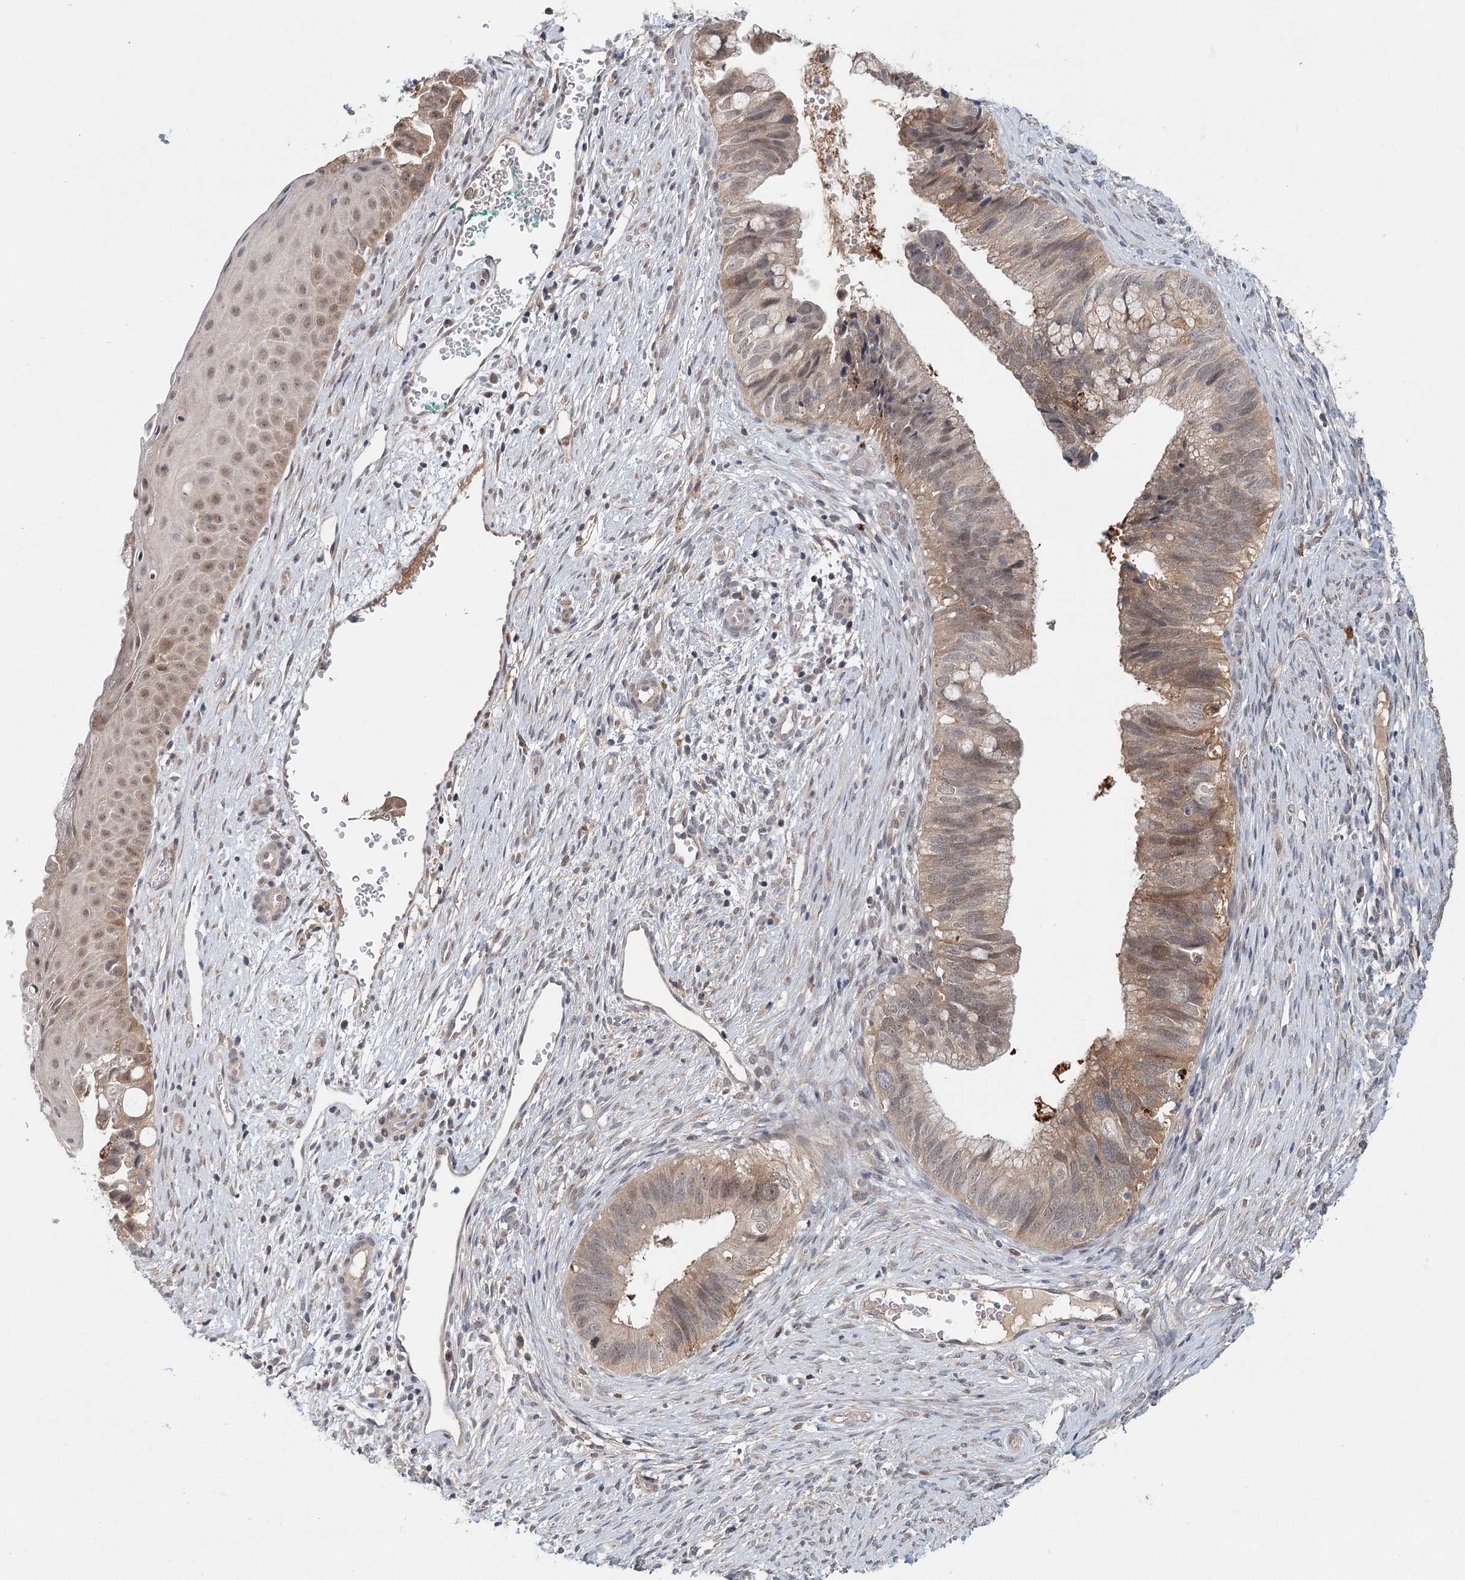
{"staining": {"intensity": "moderate", "quantity": "25%-75%", "location": "cytoplasmic/membranous,nuclear"}, "tissue": "cervical cancer", "cell_type": "Tumor cells", "image_type": "cancer", "snomed": [{"axis": "morphology", "description": "Adenocarcinoma, NOS"}, {"axis": "topography", "description": "Cervix"}], "caption": "Cervical adenocarcinoma stained with IHC exhibits moderate cytoplasmic/membranous and nuclear positivity in approximately 25%-75% of tumor cells.", "gene": "AP3B1", "patient": {"sex": "female", "age": 42}}